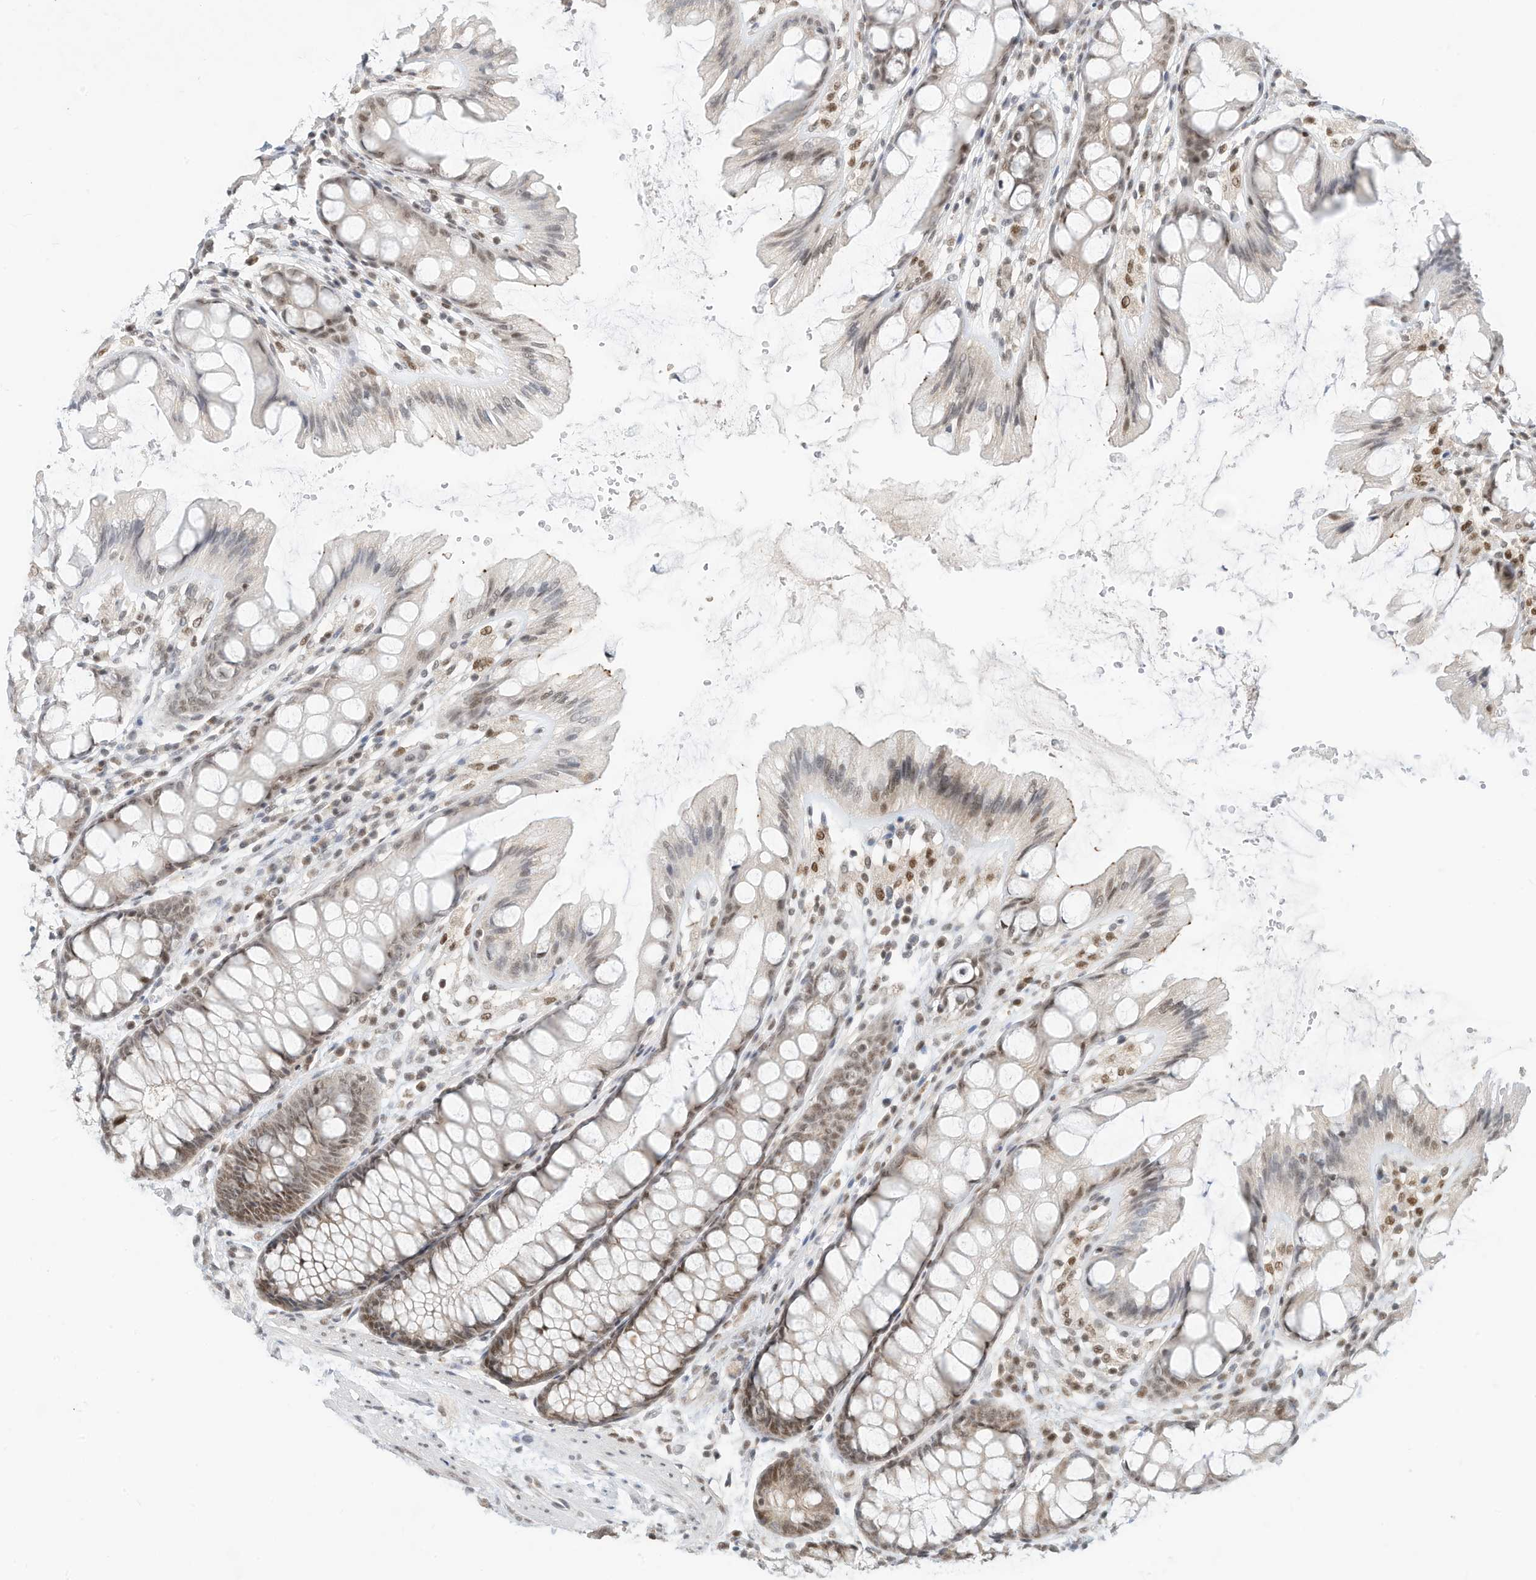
{"staining": {"intensity": "moderate", "quantity": ">75%", "location": "nuclear"}, "tissue": "colon", "cell_type": "Endothelial cells", "image_type": "normal", "snomed": [{"axis": "morphology", "description": "Normal tissue, NOS"}, {"axis": "topography", "description": "Colon"}], "caption": "IHC image of unremarkable colon: colon stained using IHC exhibits medium levels of moderate protein expression localized specifically in the nuclear of endothelial cells, appearing as a nuclear brown color.", "gene": "OGT", "patient": {"sex": "male", "age": 47}}